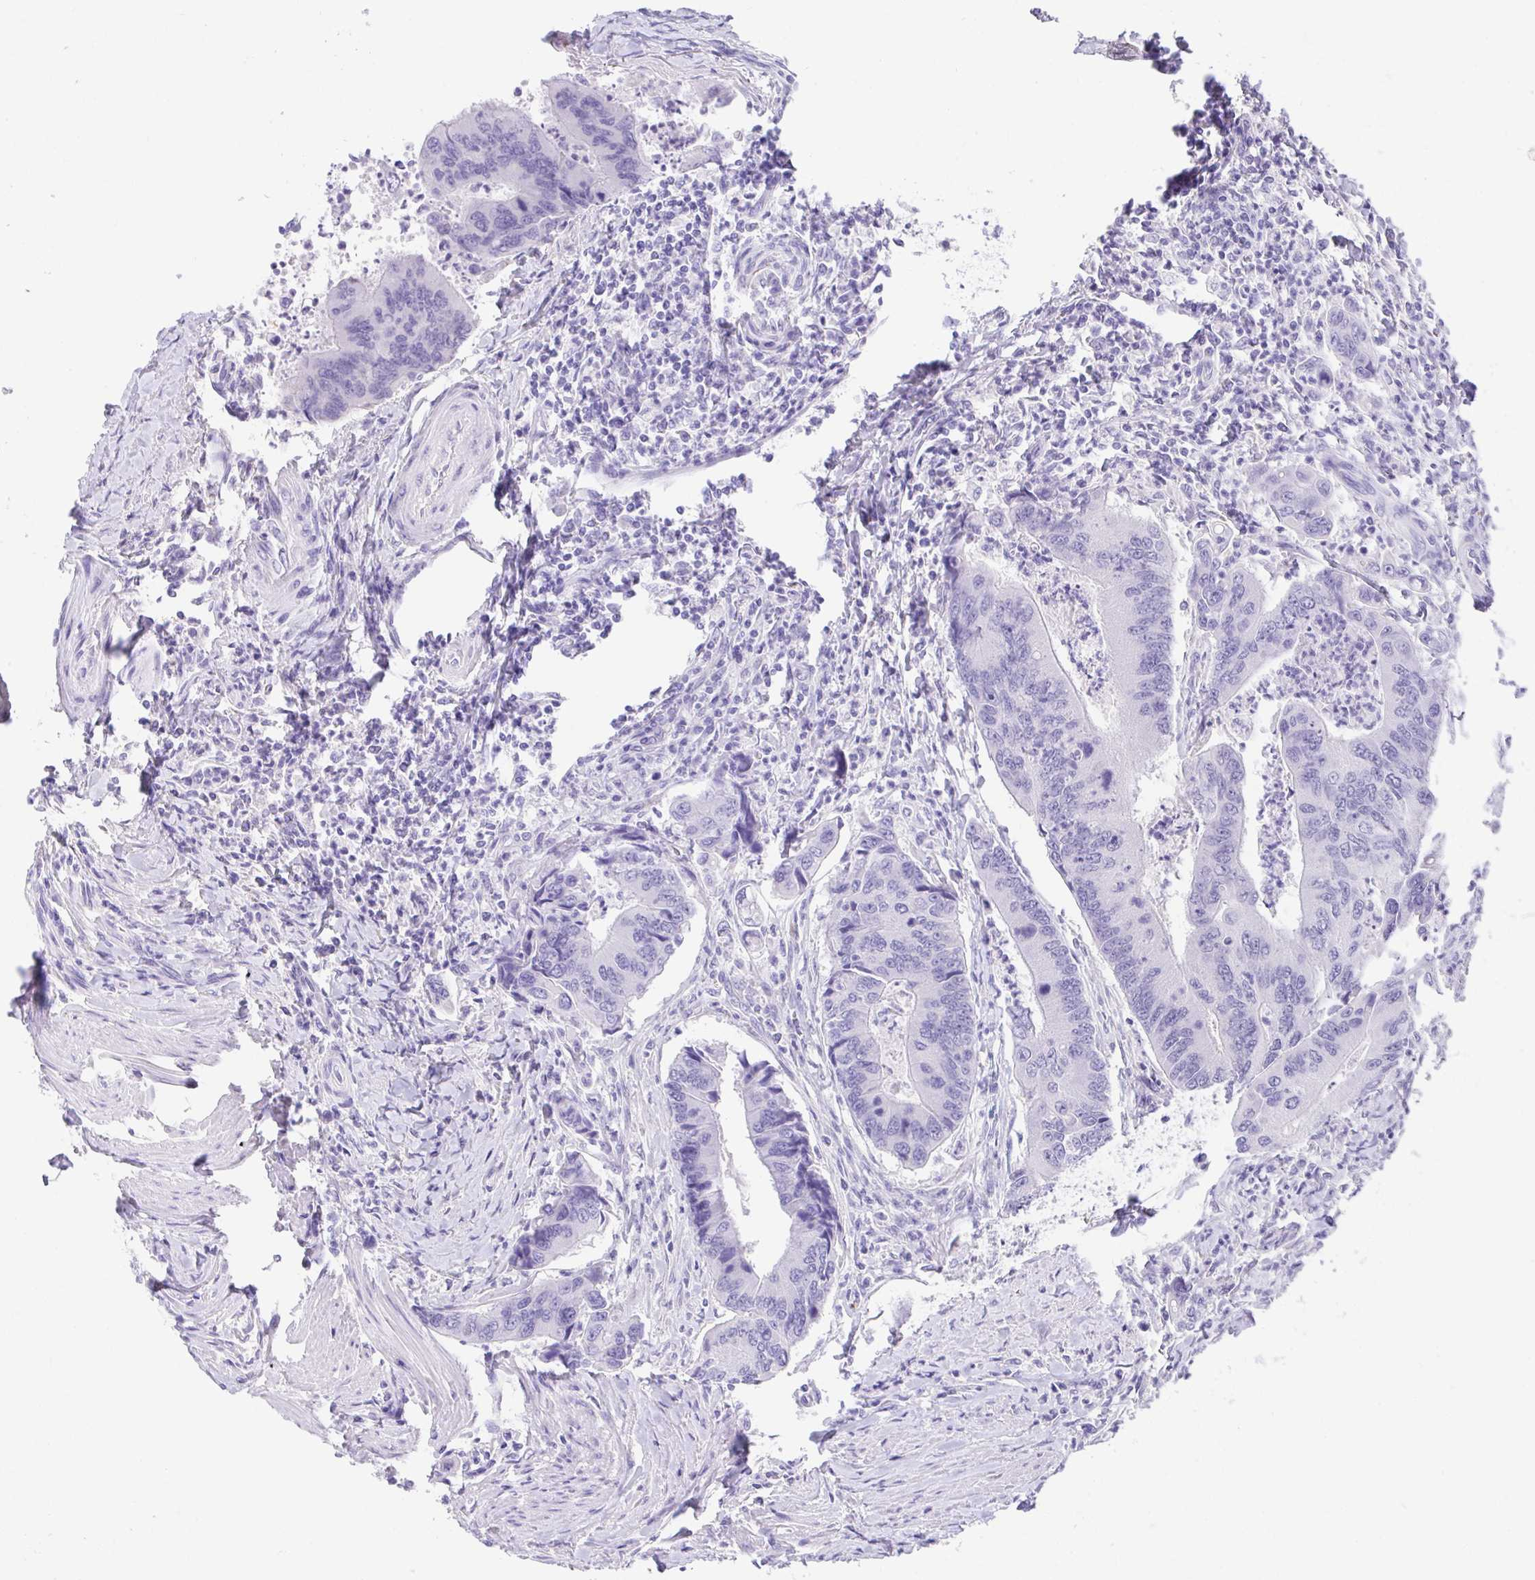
{"staining": {"intensity": "negative", "quantity": "none", "location": "none"}, "tissue": "colorectal cancer", "cell_type": "Tumor cells", "image_type": "cancer", "snomed": [{"axis": "morphology", "description": "Adenocarcinoma, NOS"}, {"axis": "topography", "description": "Colon"}], "caption": "The histopathology image exhibits no significant expression in tumor cells of colorectal adenocarcinoma.", "gene": "SPATA4", "patient": {"sex": "female", "age": 67}}